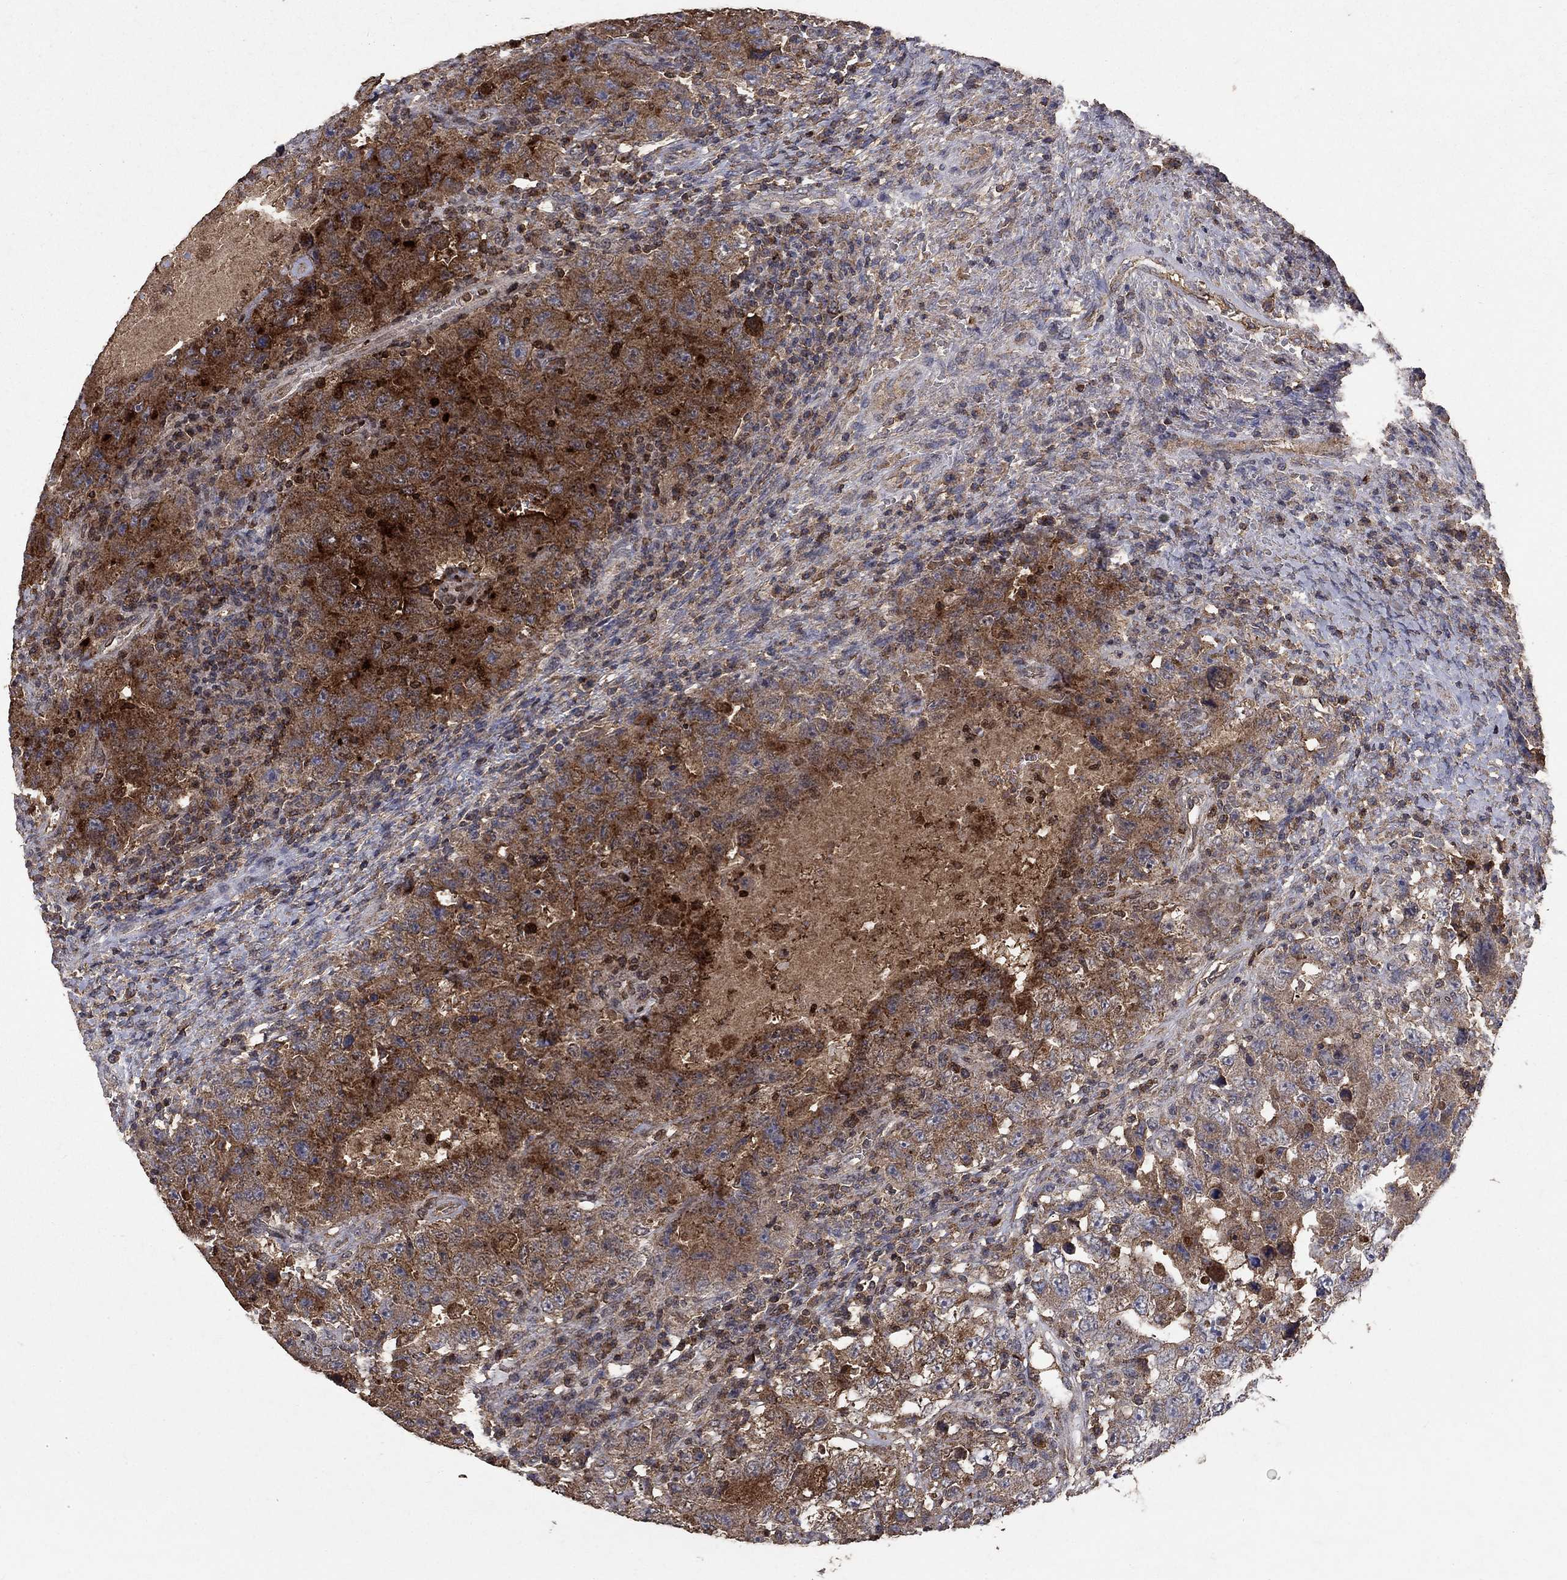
{"staining": {"intensity": "strong", "quantity": "25%-75%", "location": "cytoplasmic/membranous"}, "tissue": "testis cancer", "cell_type": "Tumor cells", "image_type": "cancer", "snomed": [{"axis": "morphology", "description": "Carcinoma, Embryonal, NOS"}, {"axis": "topography", "description": "Testis"}], "caption": "Strong cytoplasmic/membranous protein positivity is present in approximately 25%-75% of tumor cells in testis embryonal carcinoma.", "gene": "CD24", "patient": {"sex": "male", "age": 26}}